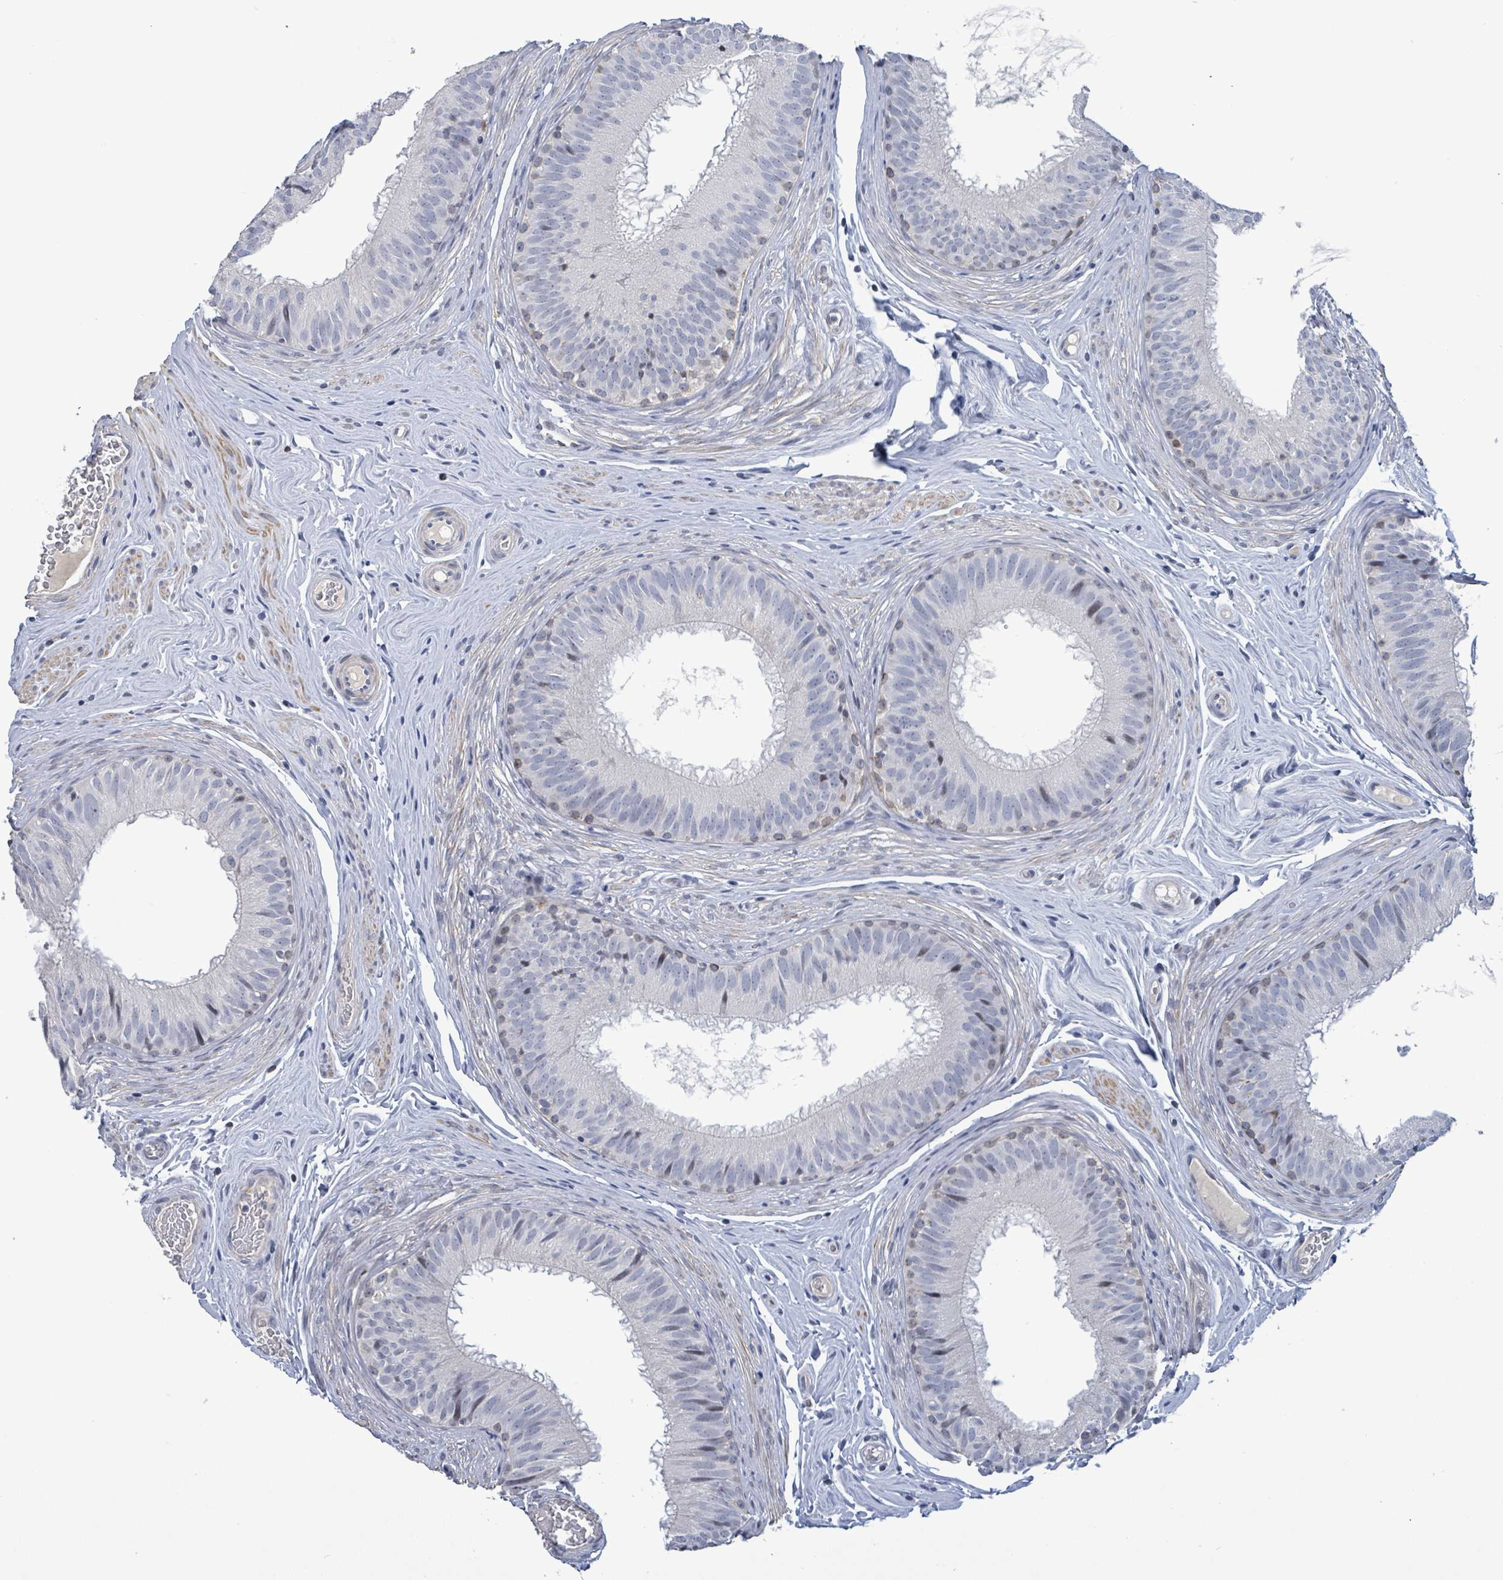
{"staining": {"intensity": "moderate", "quantity": "<25%", "location": "cytoplasmic/membranous"}, "tissue": "epididymis", "cell_type": "Glandular cells", "image_type": "normal", "snomed": [{"axis": "morphology", "description": "Normal tissue, NOS"}, {"axis": "topography", "description": "Epididymis, spermatic cord, NOS"}], "caption": "IHC micrograph of normal epididymis: epididymis stained using immunohistochemistry shows low levels of moderate protein expression localized specifically in the cytoplasmic/membranous of glandular cells, appearing as a cytoplasmic/membranous brown color.", "gene": "NTN3", "patient": {"sex": "male", "age": 25}}